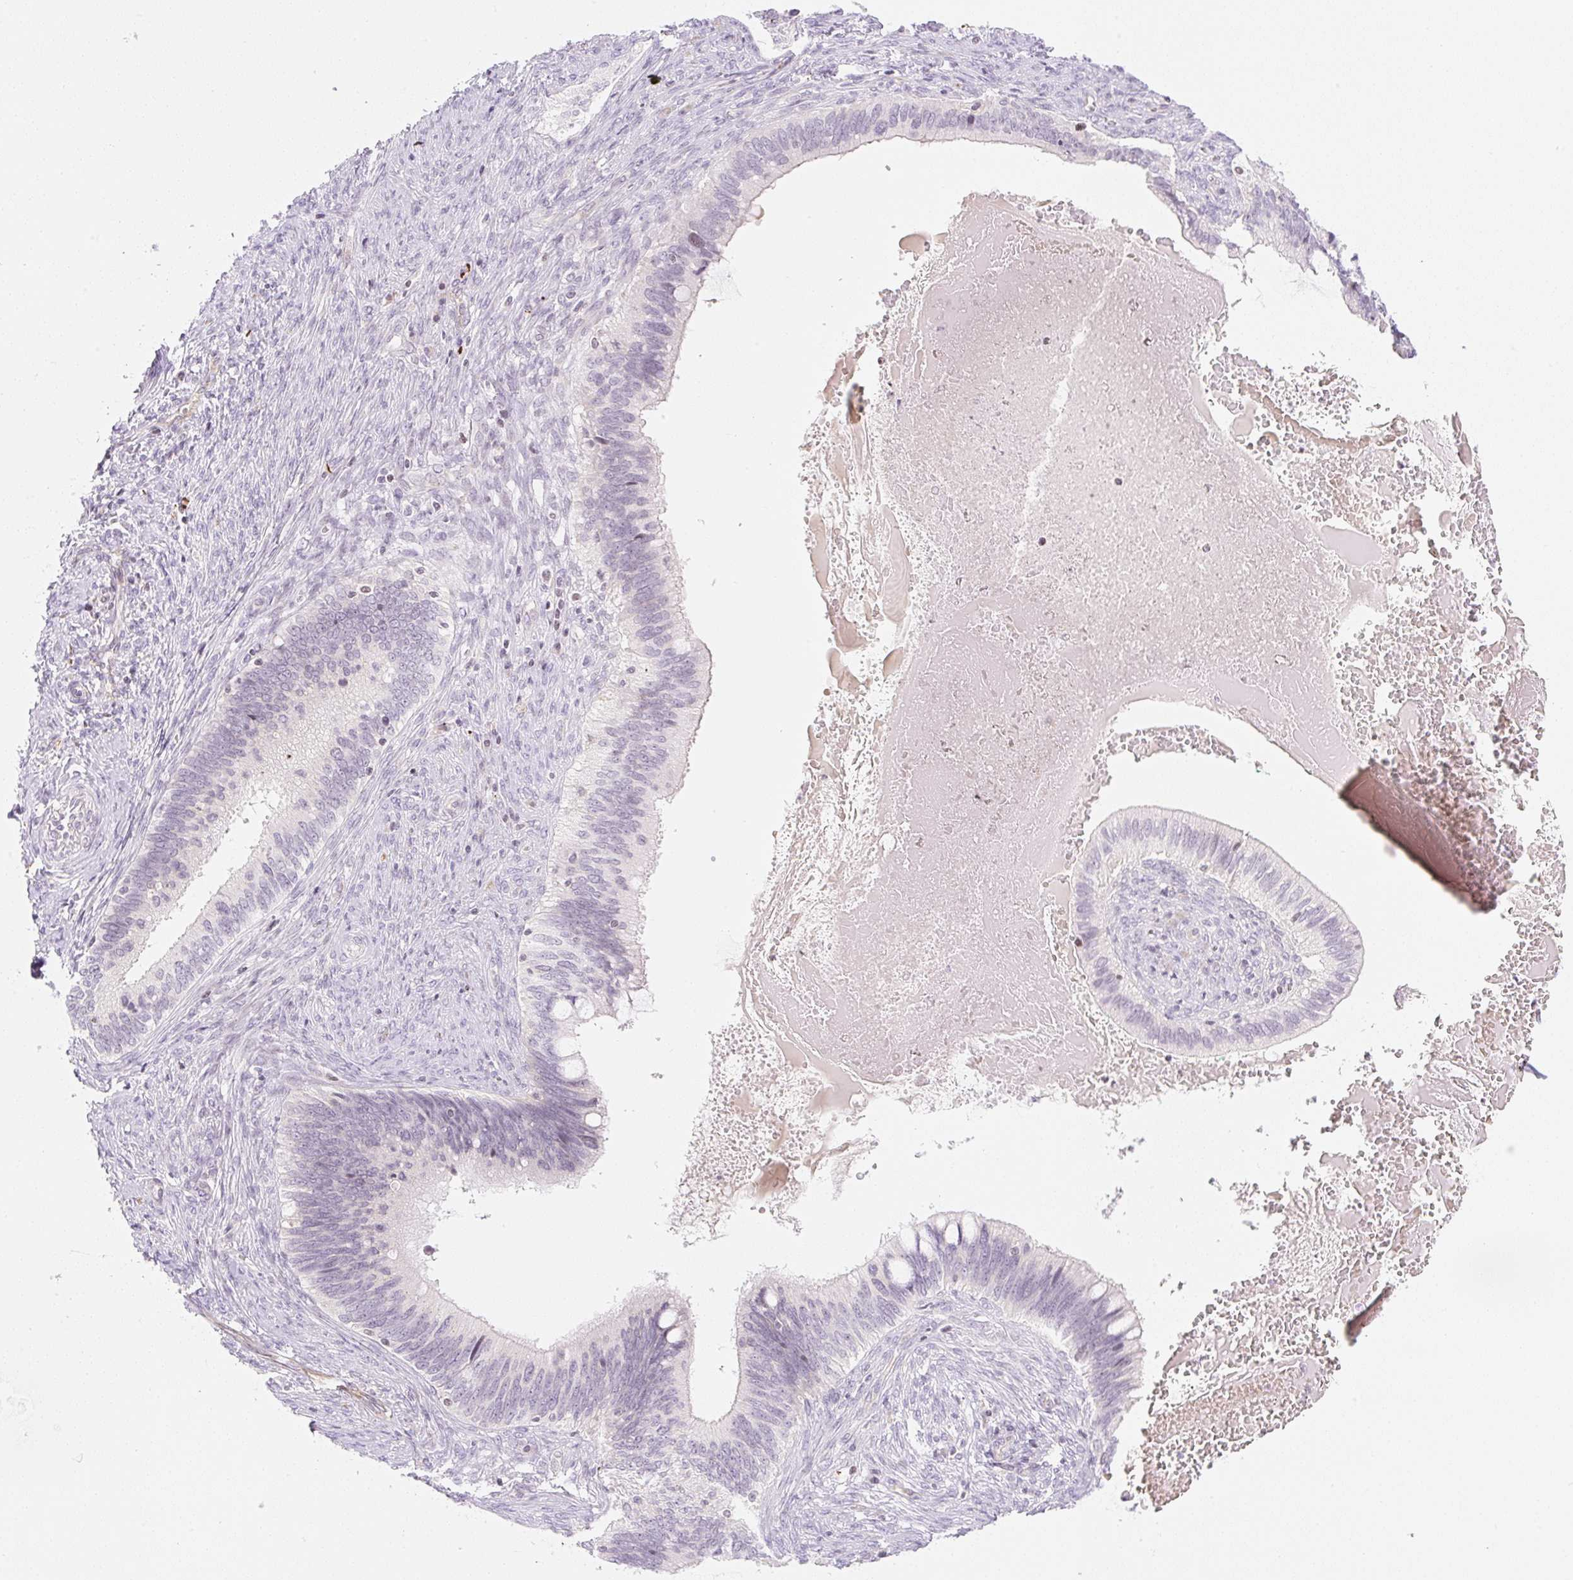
{"staining": {"intensity": "weak", "quantity": "<25%", "location": "nuclear"}, "tissue": "cervical cancer", "cell_type": "Tumor cells", "image_type": "cancer", "snomed": [{"axis": "morphology", "description": "Adenocarcinoma, NOS"}, {"axis": "topography", "description": "Cervix"}], "caption": "A high-resolution histopathology image shows IHC staining of cervical cancer (adenocarcinoma), which demonstrates no significant staining in tumor cells.", "gene": "CASKIN1", "patient": {"sex": "female", "age": 42}}